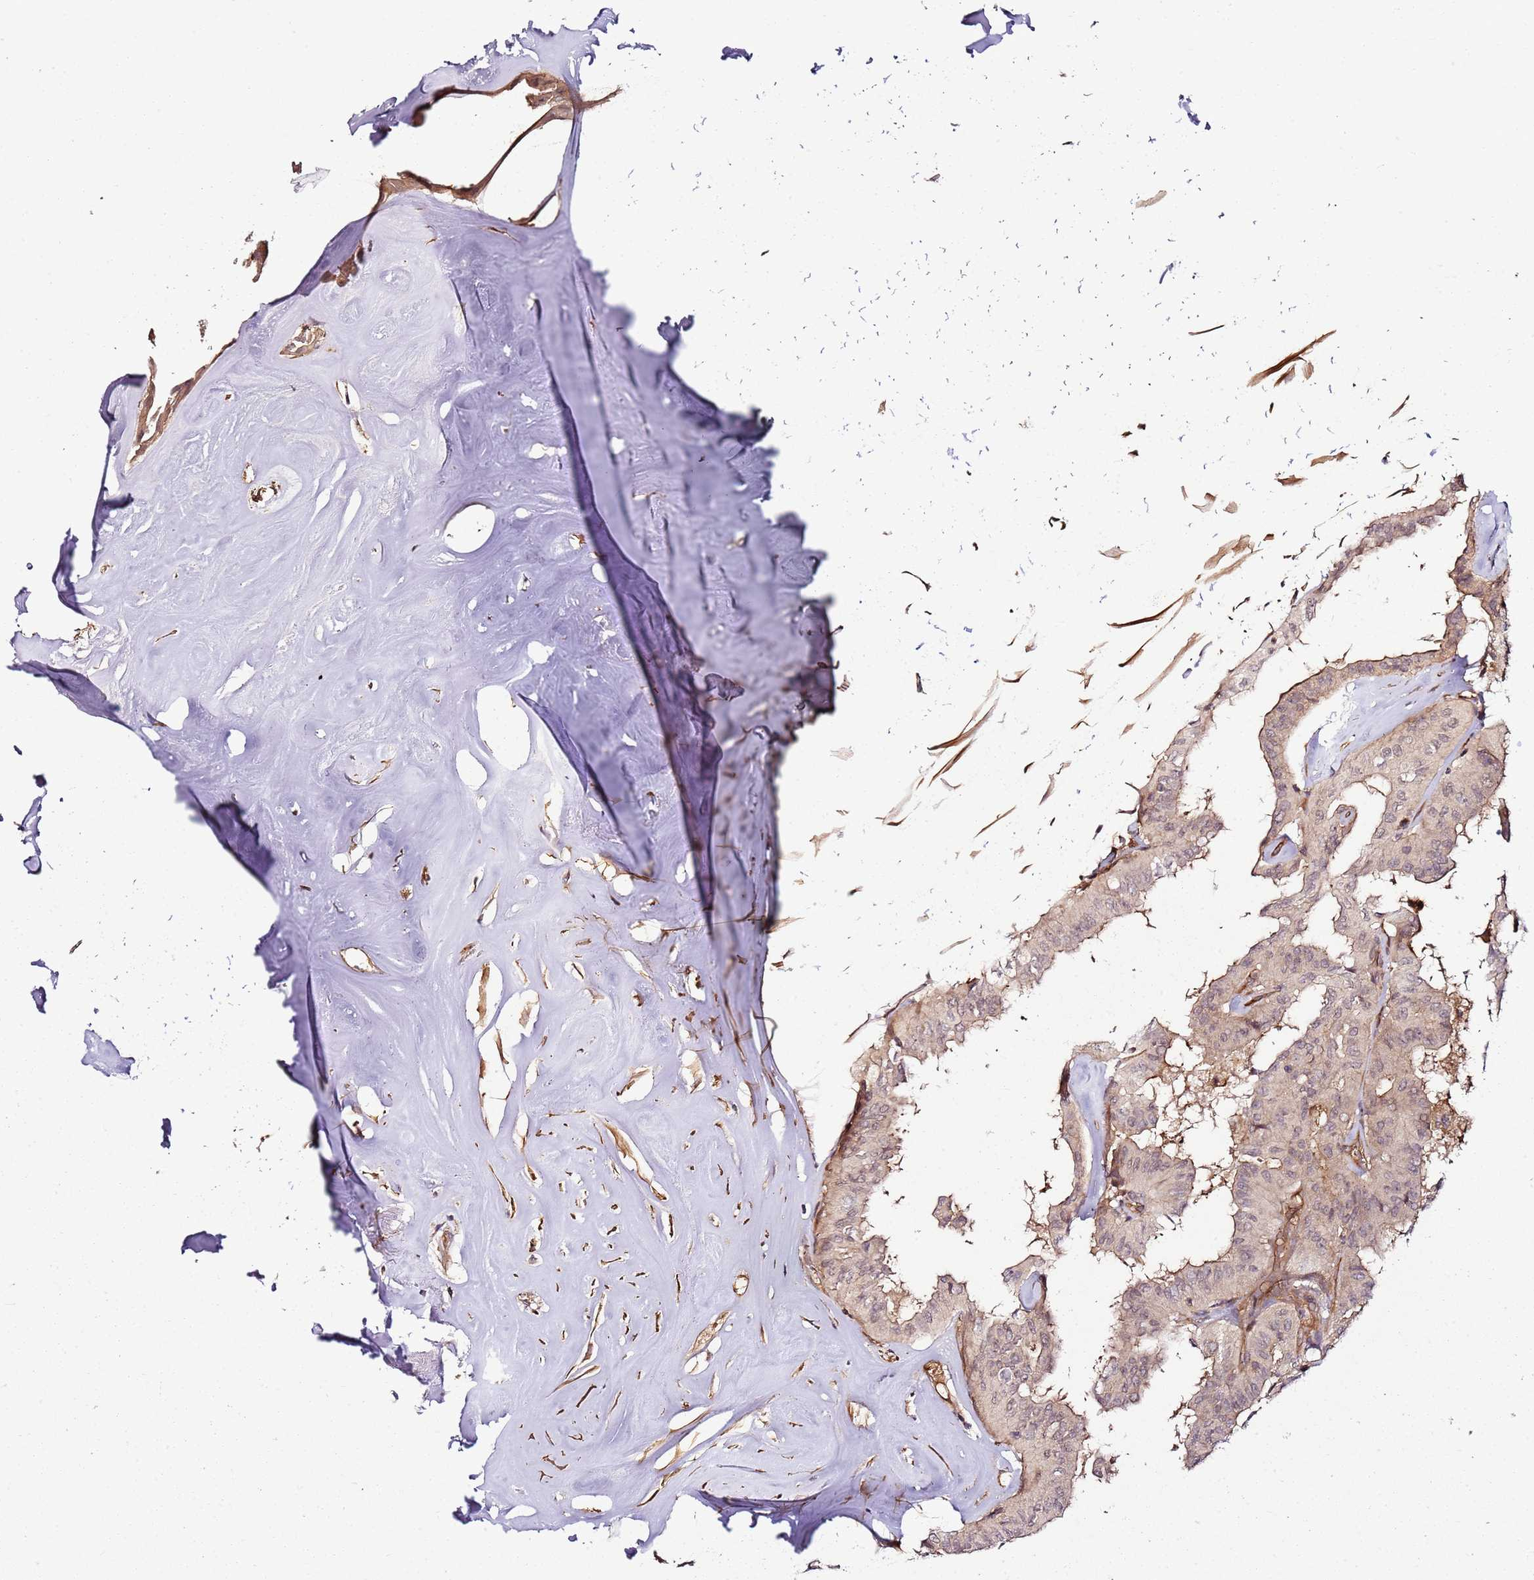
{"staining": {"intensity": "weak", "quantity": "<25%", "location": "cytoplasmic/membranous"}, "tissue": "thyroid cancer", "cell_type": "Tumor cells", "image_type": "cancer", "snomed": [{"axis": "morphology", "description": "Papillary adenocarcinoma, NOS"}, {"axis": "topography", "description": "Thyroid gland"}], "caption": "This image is of thyroid cancer stained with immunohistochemistry to label a protein in brown with the nuclei are counter-stained blue. There is no expression in tumor cells.", "gene": "CCNYL1", "patient": {"sex": "female", "age": 59}}